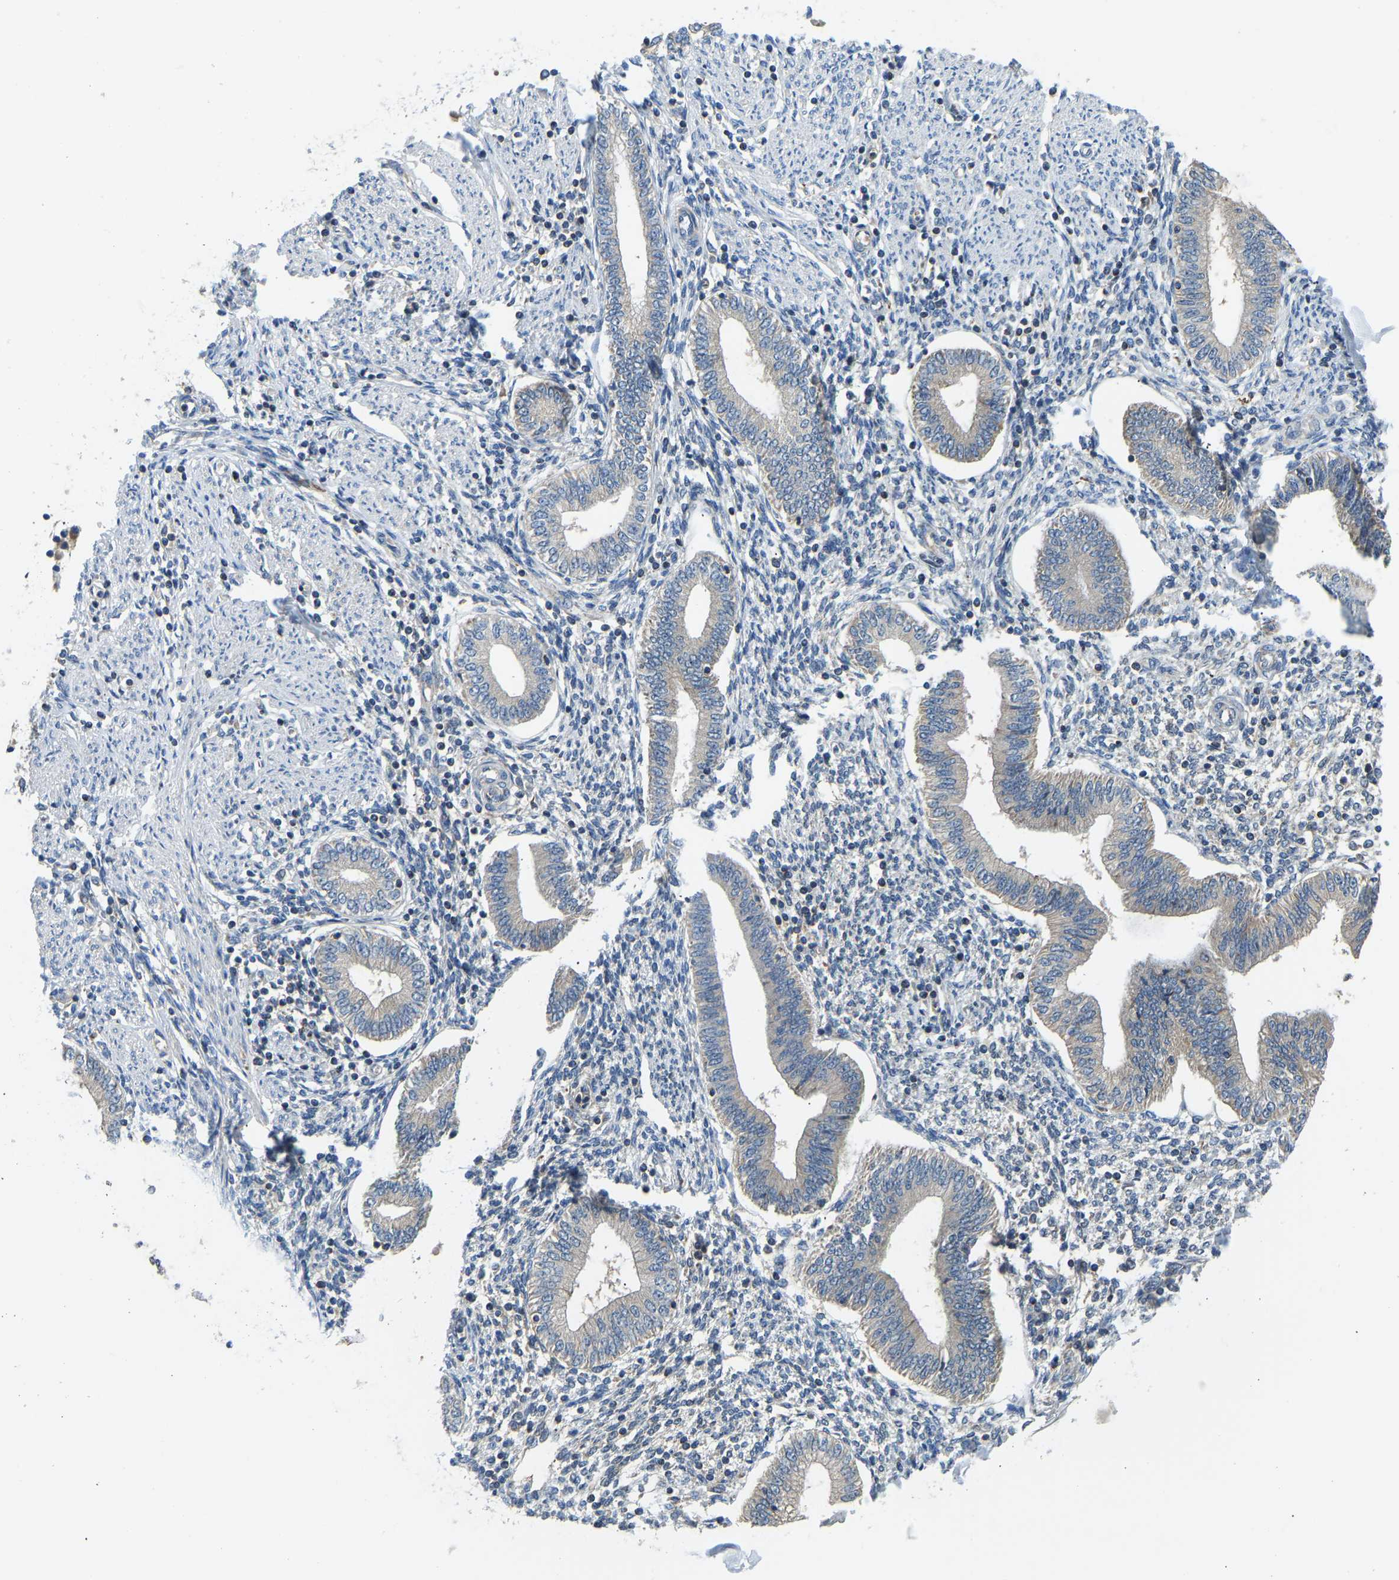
{"staining": {"intensity": "moderate", "quantity": "25%-75%", "location": "cytoplasmic/membranous"}, "tissue": "endometrium", "cell_type": "Cells in endometrial stroma", "image_type": "normal", "snomed": [{"axis": "morphology", "description": "Normal tissue, NOS"}, {"axis": "topography", "description": "Endometrium"}], "caption": "Endometrium was stained to show a protein in brown. There is medium levels of moderate cytoplasmic/membranous positivity in about 25%-75% of cells in endometrial stroma. (IHC, brightfield microscopy, high magnification).", "gene": "RBP1", "patient": {"sex": "female", "age": 50}}